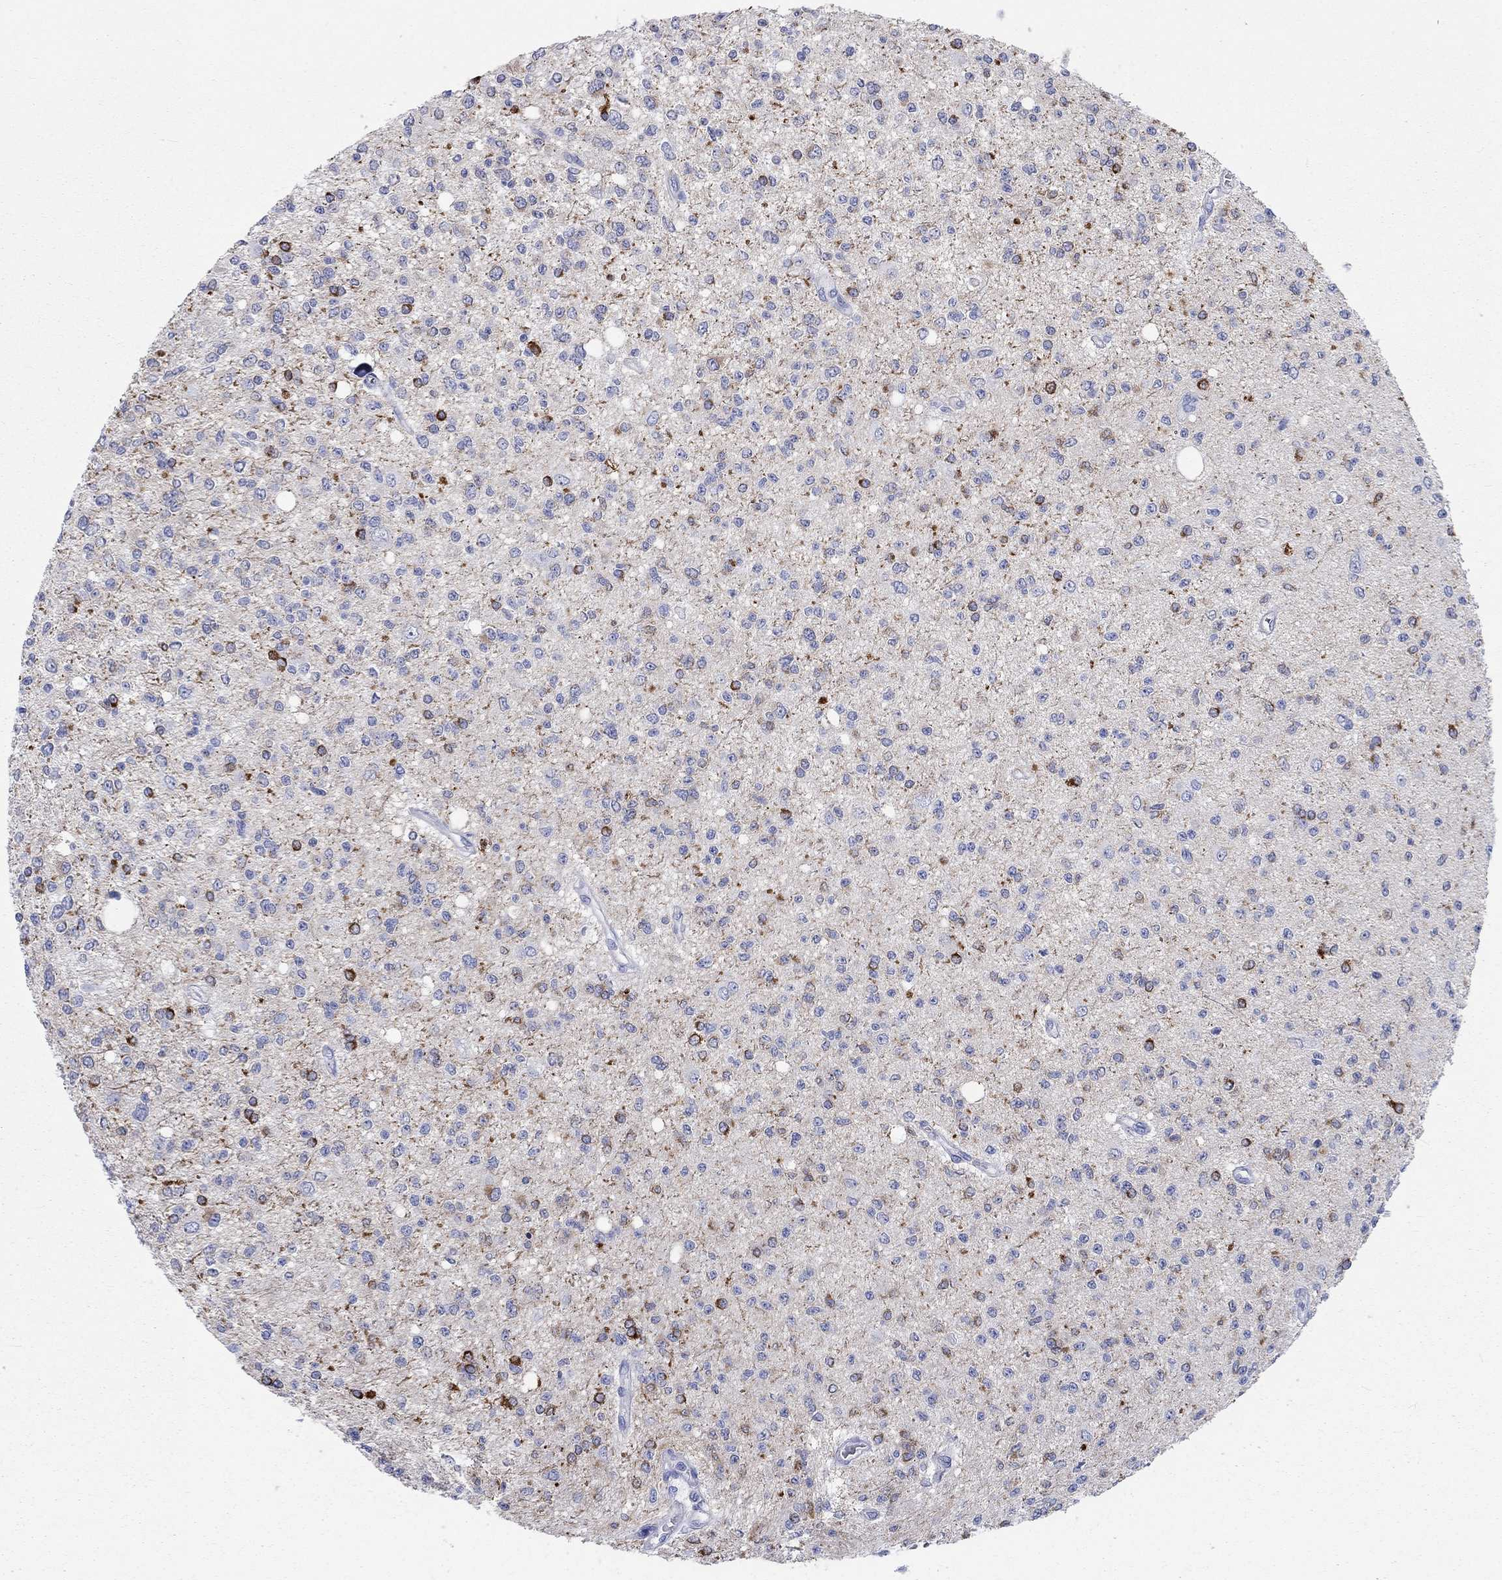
{"staining": {"intensity": "strong", "quantity": "<25%", "location": "cytoplasmic/membranous"}, "tissue": "glioma", "cell_type": "Tumor cells", "image_type": "cancer", "snomed": [{"axis": "morphology", "description": "Glioma, malignant, Low grade"}, {"axis": "topography", "description": "Brain"}], "caption": "Strong cytoplasmic/membranous protein positivity is present in approximately <25% of tumor cells in low-grade glioma (malignant).", "gene": "SPATA9", "patient": {"sex": "male", "age": 67}}